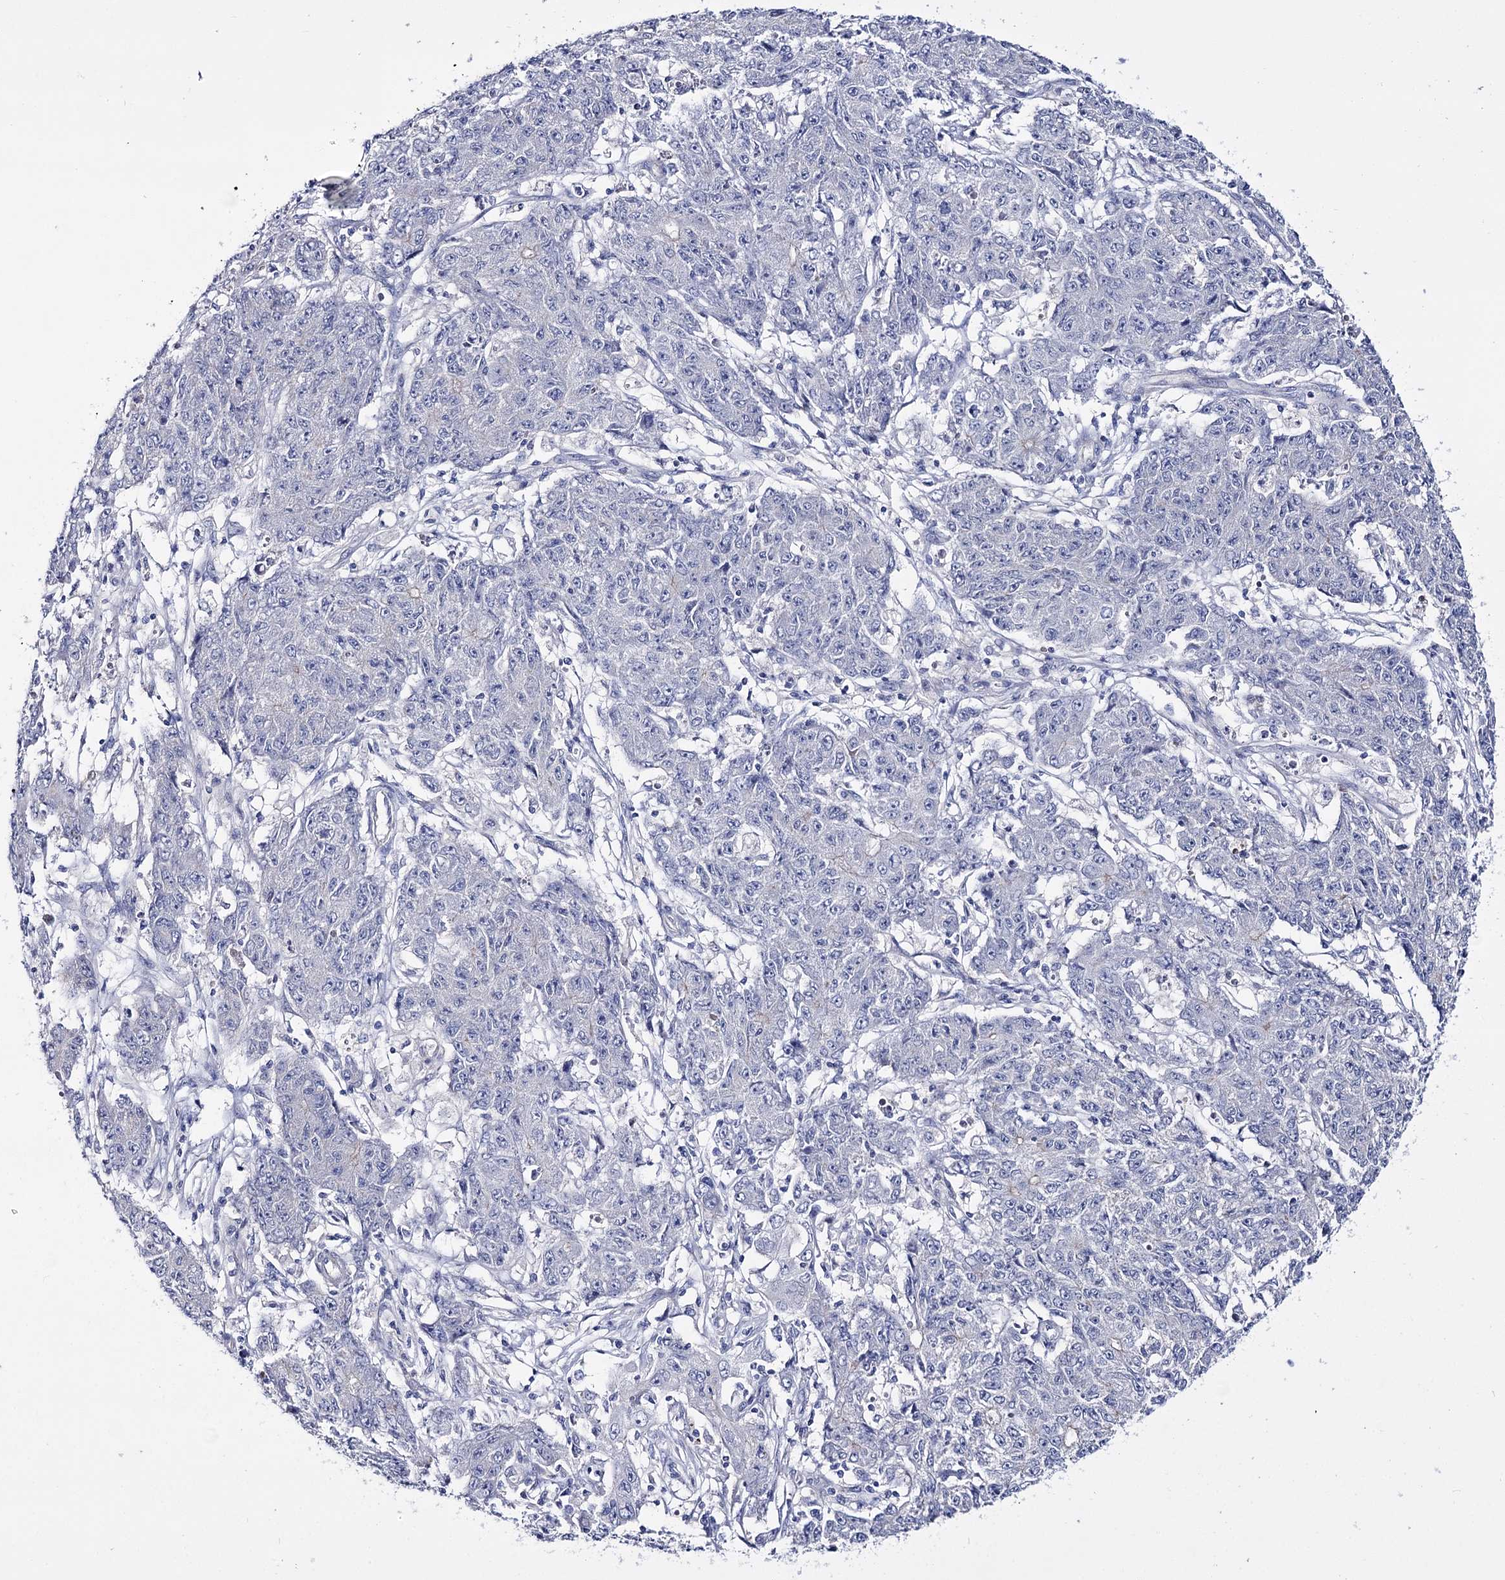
{"staining": {"intensity": "negative", "quantity": "none", "location": "none"}, "tissue": "ovarian cancer", "cell_type": "Tumor cells", "image_type": "cancer", "snomed": [{"axis": "morphology", "description": "Carcinoma, endometroid"}, {"axis": "topography", "description": "Ovary"}], "caption": "A histopathology image of ovarian cancer stained for a protein exhibits no brown staining in tumor cells.", "gene": "LRRC34", "patient": {"sex": "female", "age": 42}}